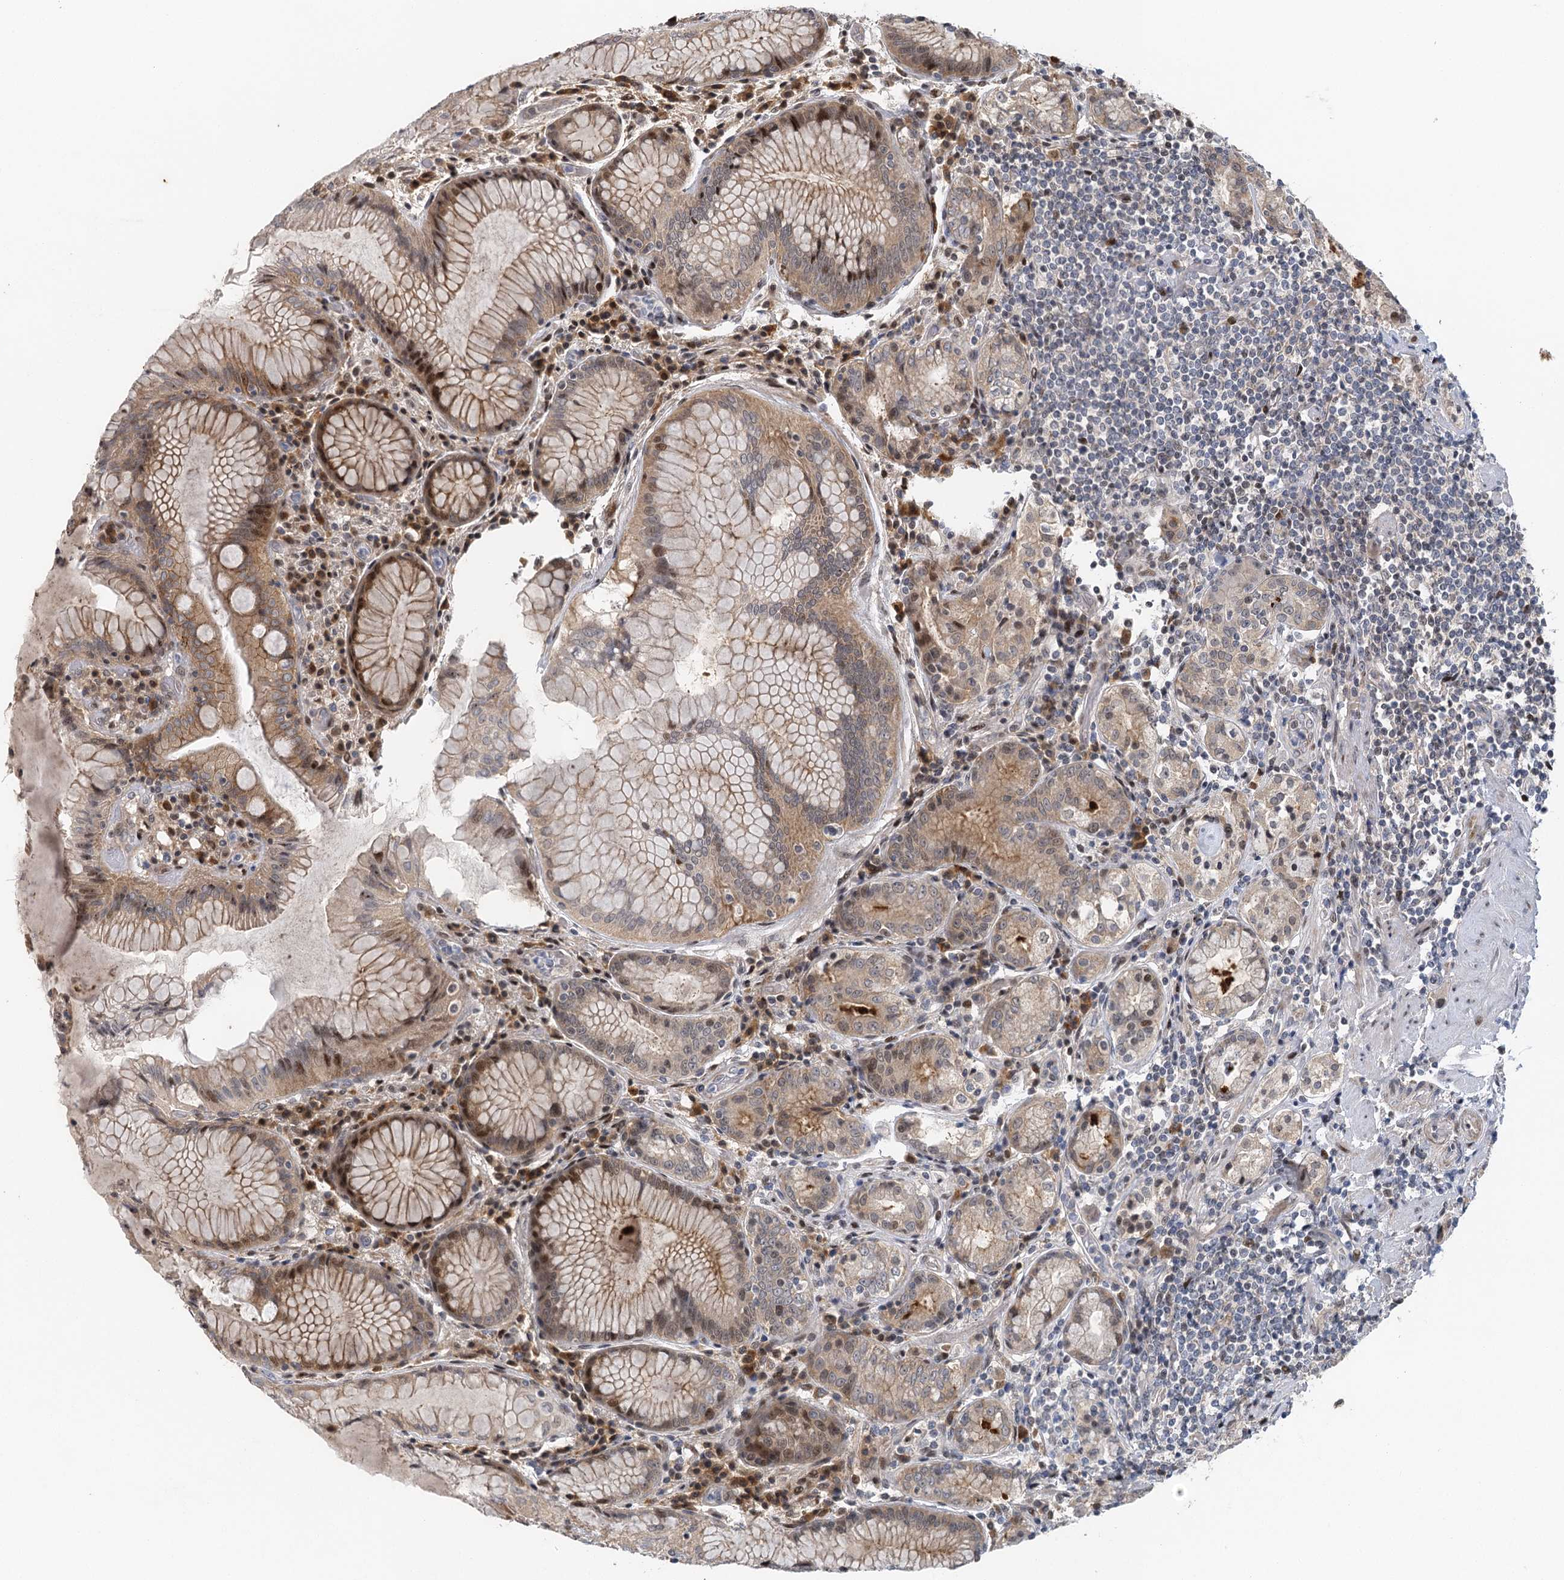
{"staining": {"intensity": "moderate", "quantity": "<25%", "location": "cytoplasmic/membranous,nuclear"}, "tissue": "stomach", "cell_type": "Glandular cells", "image_type": "normal", "snomed": [{"axis": "morphology", "description": "Normal tissue, NOS"}, {"axis": "topography", "description": "Stomach, upper"}, {"axis": "topography", "description": "Stomach, lower"}], "caption": "Human stomach stained with a brown dye displays moderate cytoplasmic/membranous,nuclear positive staining in approximately <25% of glandular cells.", "gene": "IL11RA", "patient": {"sex": "female", "age": 76}}